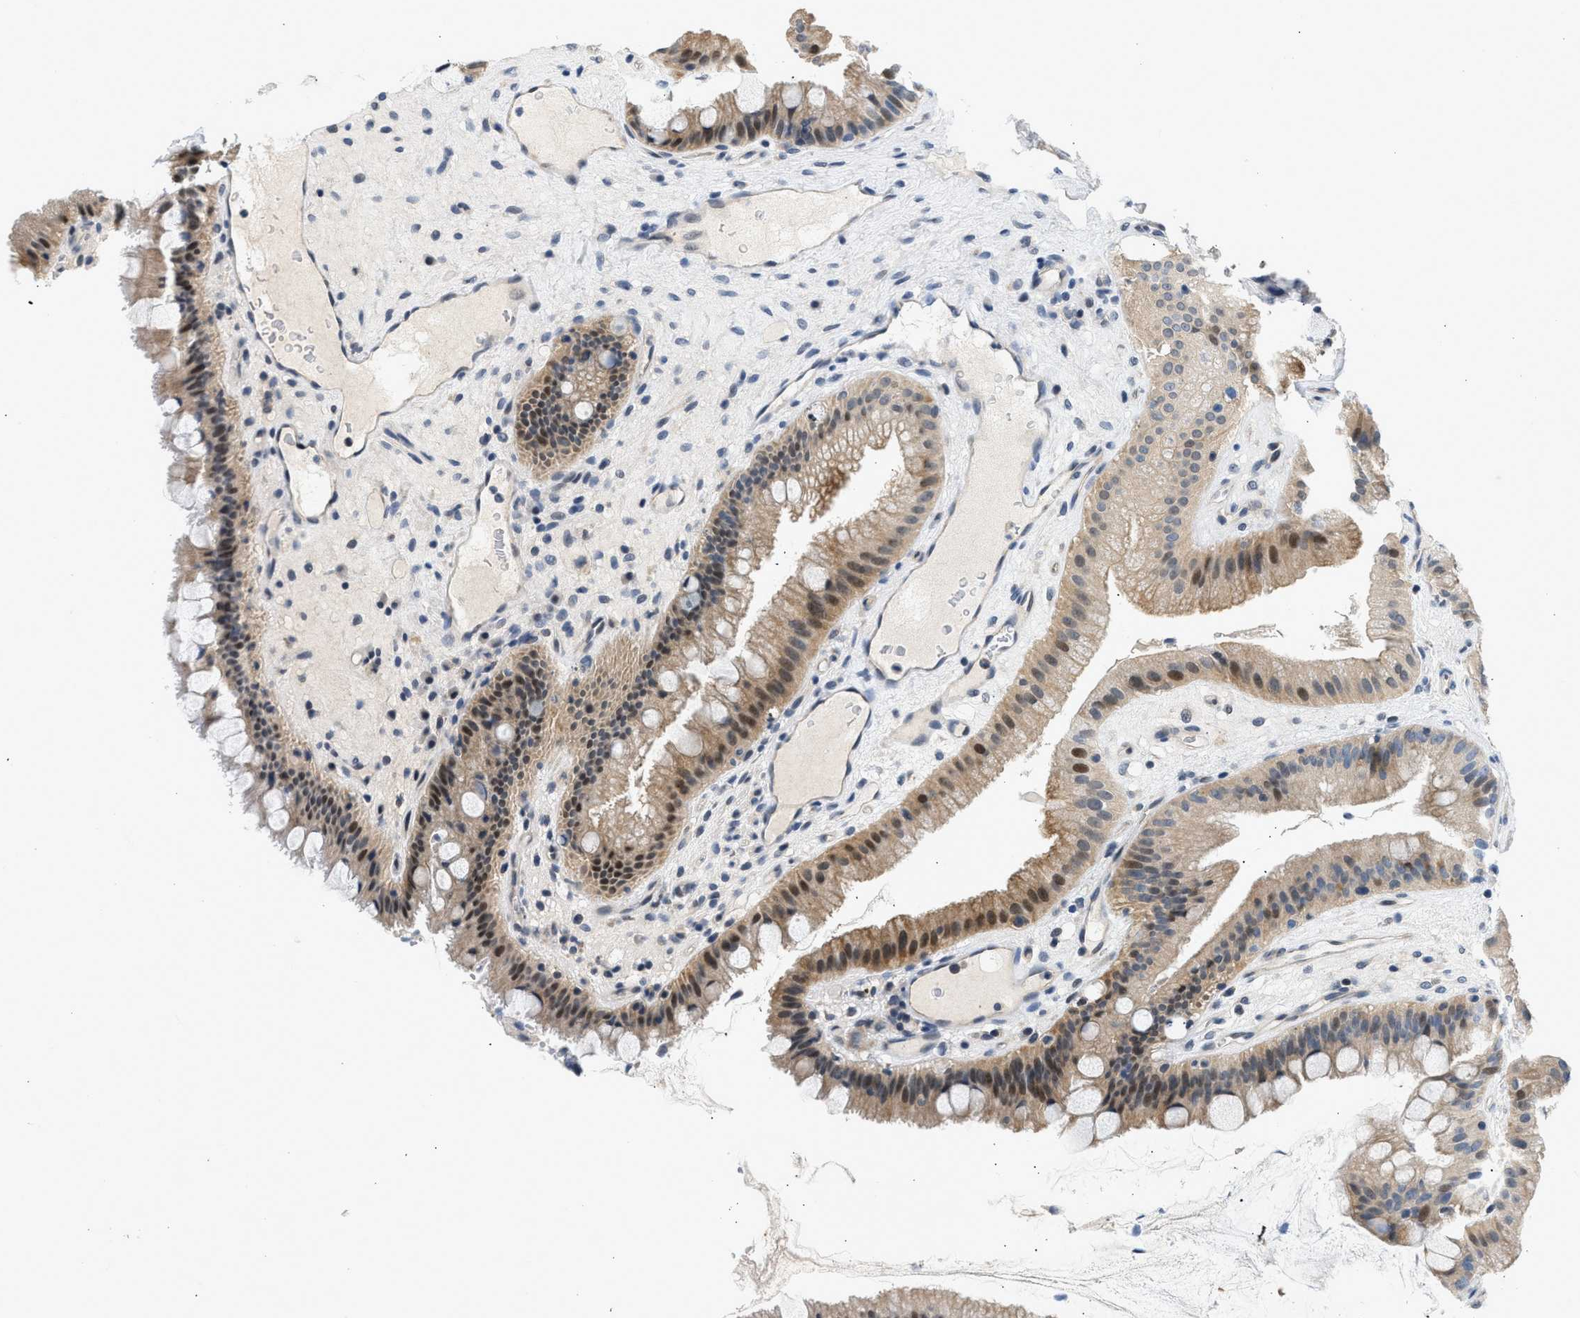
{"staining": {"intensity": "moderate", "quantity": ">75%", "location": "cytoplasmic/membranous,nuclear"}, "tissue": "gallbladder", "cell_type": "Glandular cells", "image_type": "normal", "snomed": [{"axis": "morphology", "description": "Normal tissue, NOS"}, {"axis": "topography", "description": "Gallbladder"}], "caption": "Immunohistochemical staining of unremarkable human gallbladder displays medium levels of moderate cytoplasmic/membranous,nuclear positivity in about >75% of glandular cells. The protein is stained brown, and the nuclei are stained in blue (DAB IHC with brightfield microscopy, high magnification).", "gene": "OLIG3", "patient": {"sex": "male", "age": 49}}